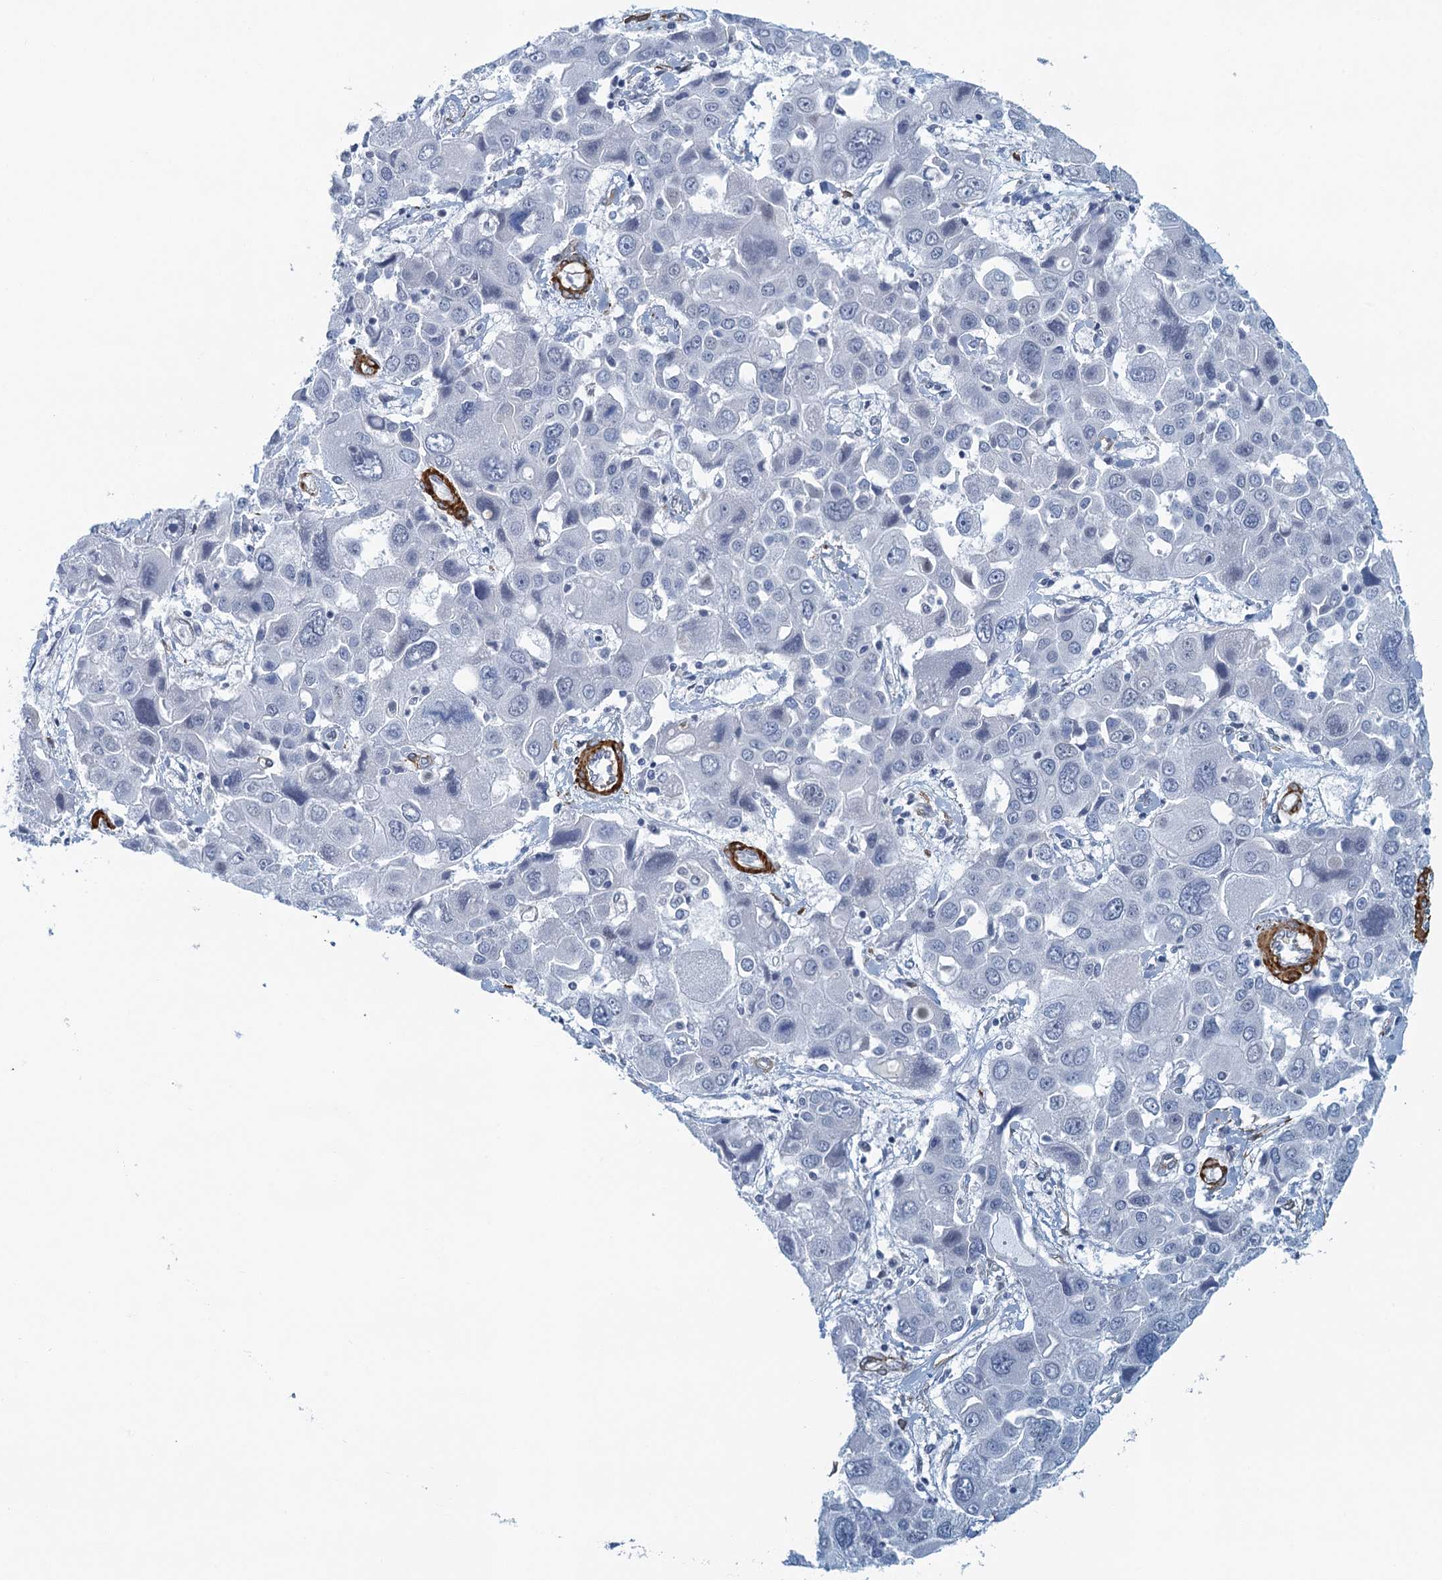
{"staining": {"intensity": "negative", "quantity": "none", "location": "none"}, "tissue": "liver cancer", "cell_type": "Tumor cells", "image_type": "cancer", "snomed": [{"axis": "morphology", "description": "Cholangiocarcinoma"}, {"axis": "topography", "description": "Liver"}], "caption": "High power microscopy micrograph of an immunohistochemistry histopathology image of liver cancer, revealing no significant positivity in tumor cells.", "gene": "ALG2", "patient": {"sex": "male", "age": 67}}